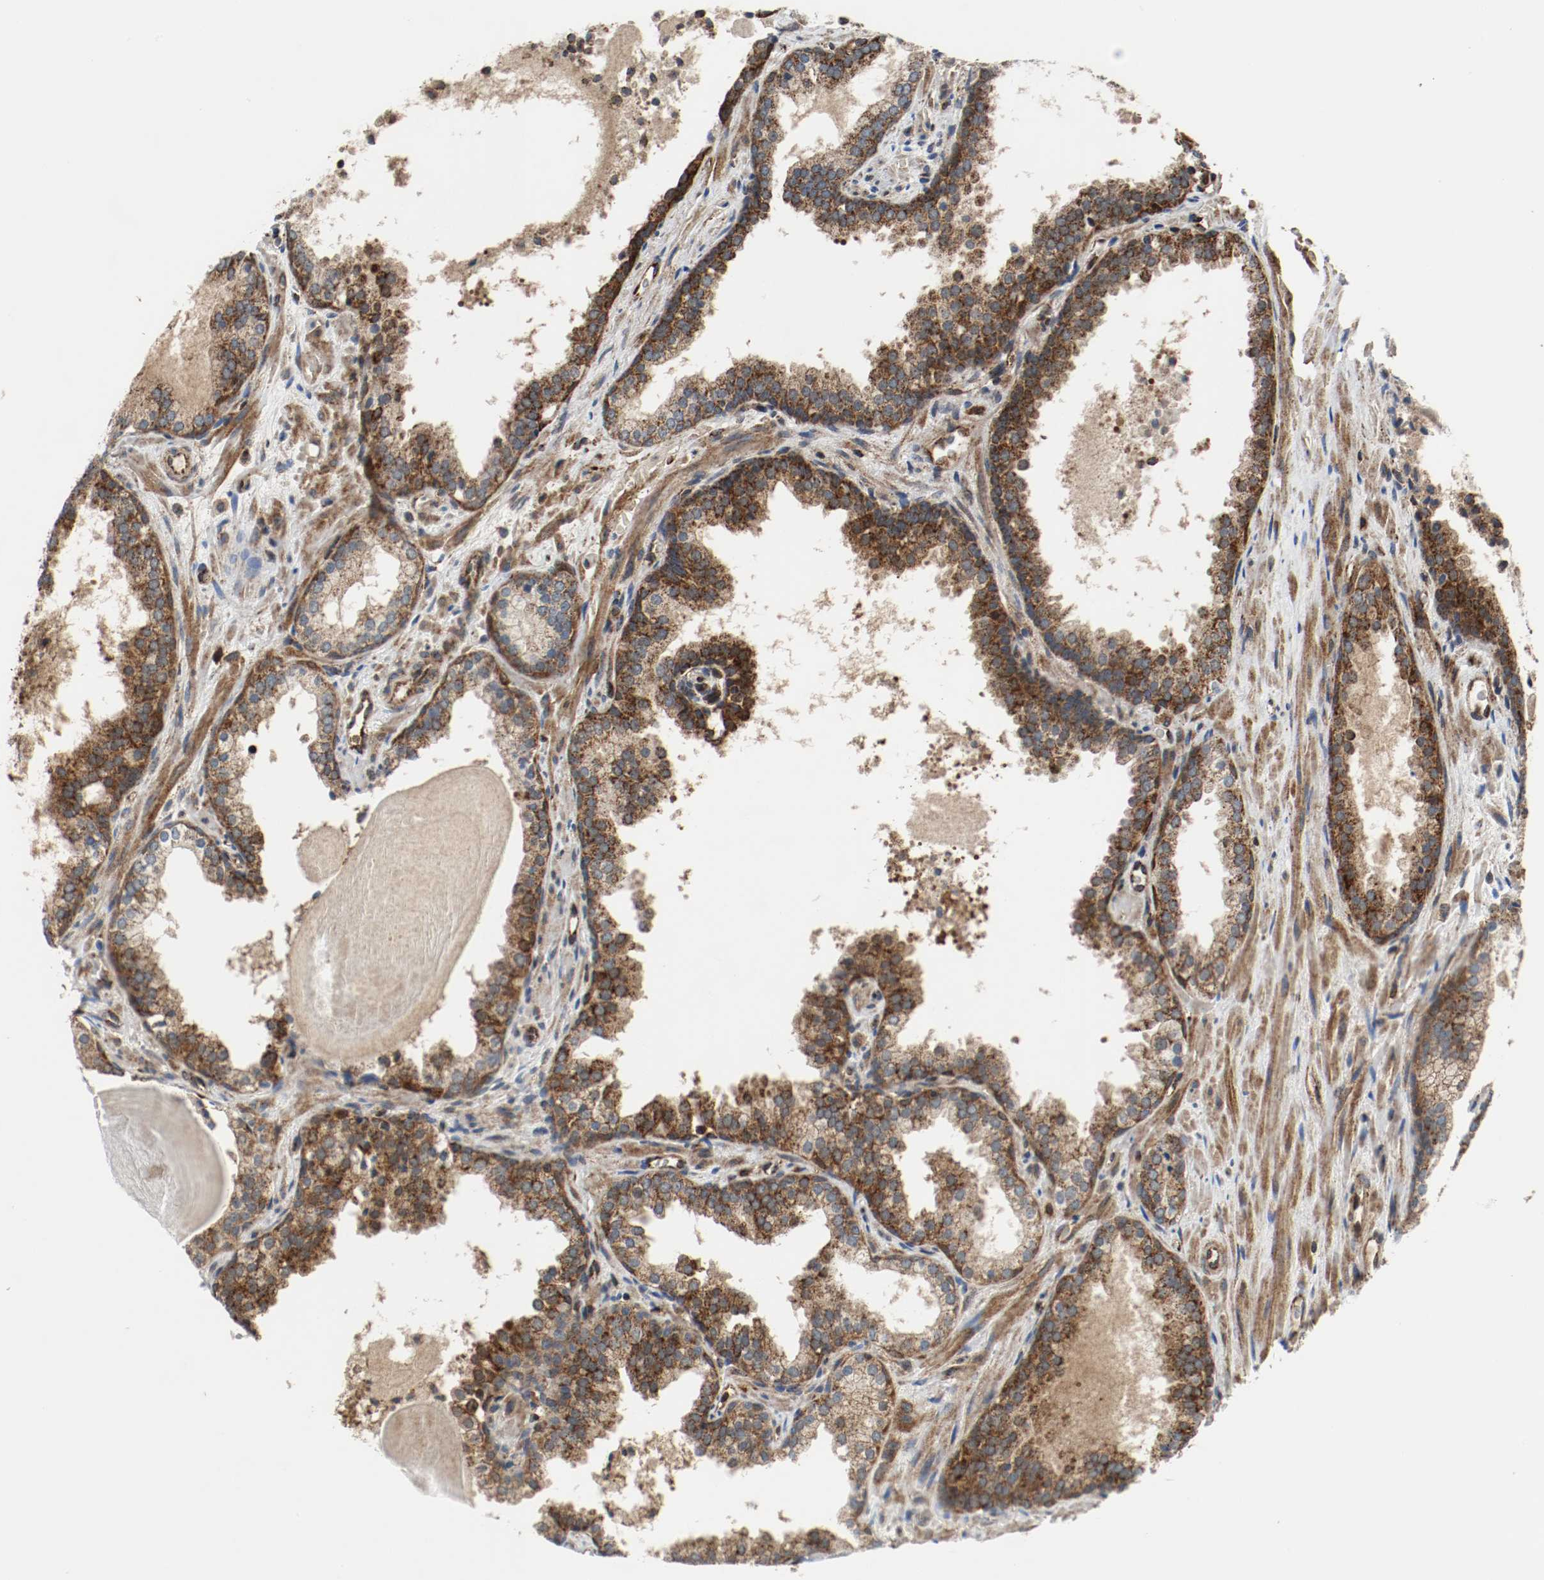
{"staining": {"intensity": "strong", "quantity": ">75%", "location": "cytoplasmic/membranous"}, "tissue": "prostate cancer", "cell_type": "Tumor cells", "image_type": "cancer", "snomed": [{"axis": "morphology", "description": "Adenocarcinoma, Low grade"}, {"axis": "topography", "description": "Prostate"}], "caption": "Strong cytoplasmic/membranous staining is identified in about >75% of tumor cells in adenocarcinoma (low-grade) (prostate).", "gene": "TXNRD1", "patient": {"sex": "male", "age": 63}}